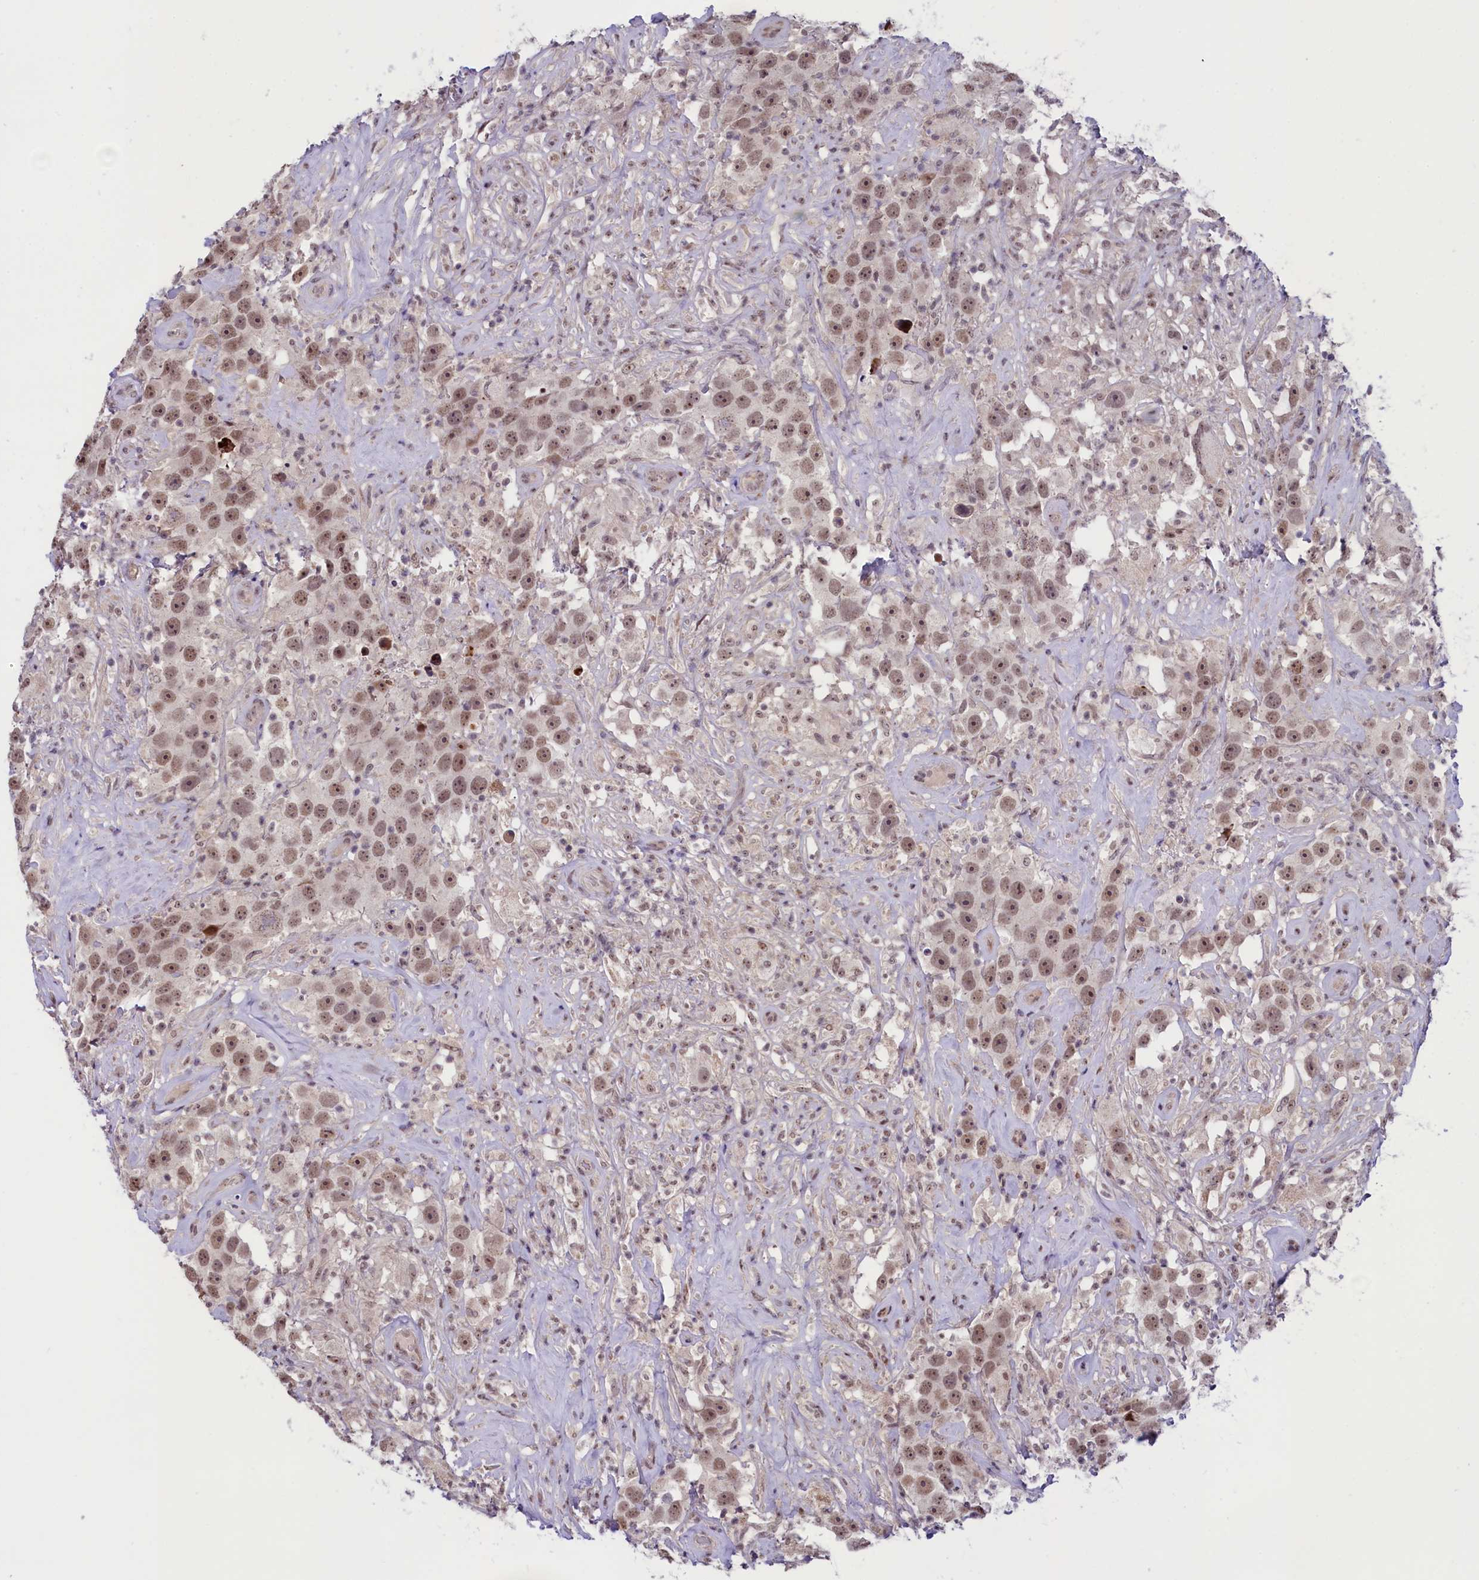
{"staining": {"intensity": "moderate", "quantity": ">75%", "location": "nuclear"}, "tissue": "testis cancer", "cell_type": "Tumor cells", "image_type": "cancer", "snomed": [{"axis": "morphology", "description": "Seminoma, NOS"}, {"axis": "topography", "description": "Testis"}], "caption": "Immunohistochemistry (IHC) of human testis seminoma demonstrates medium levels of moderate nuclear staining in approximately >75% of tumor cells.", "gene": "ANKS3", "patient": {"sex": "male", "age": 49}}